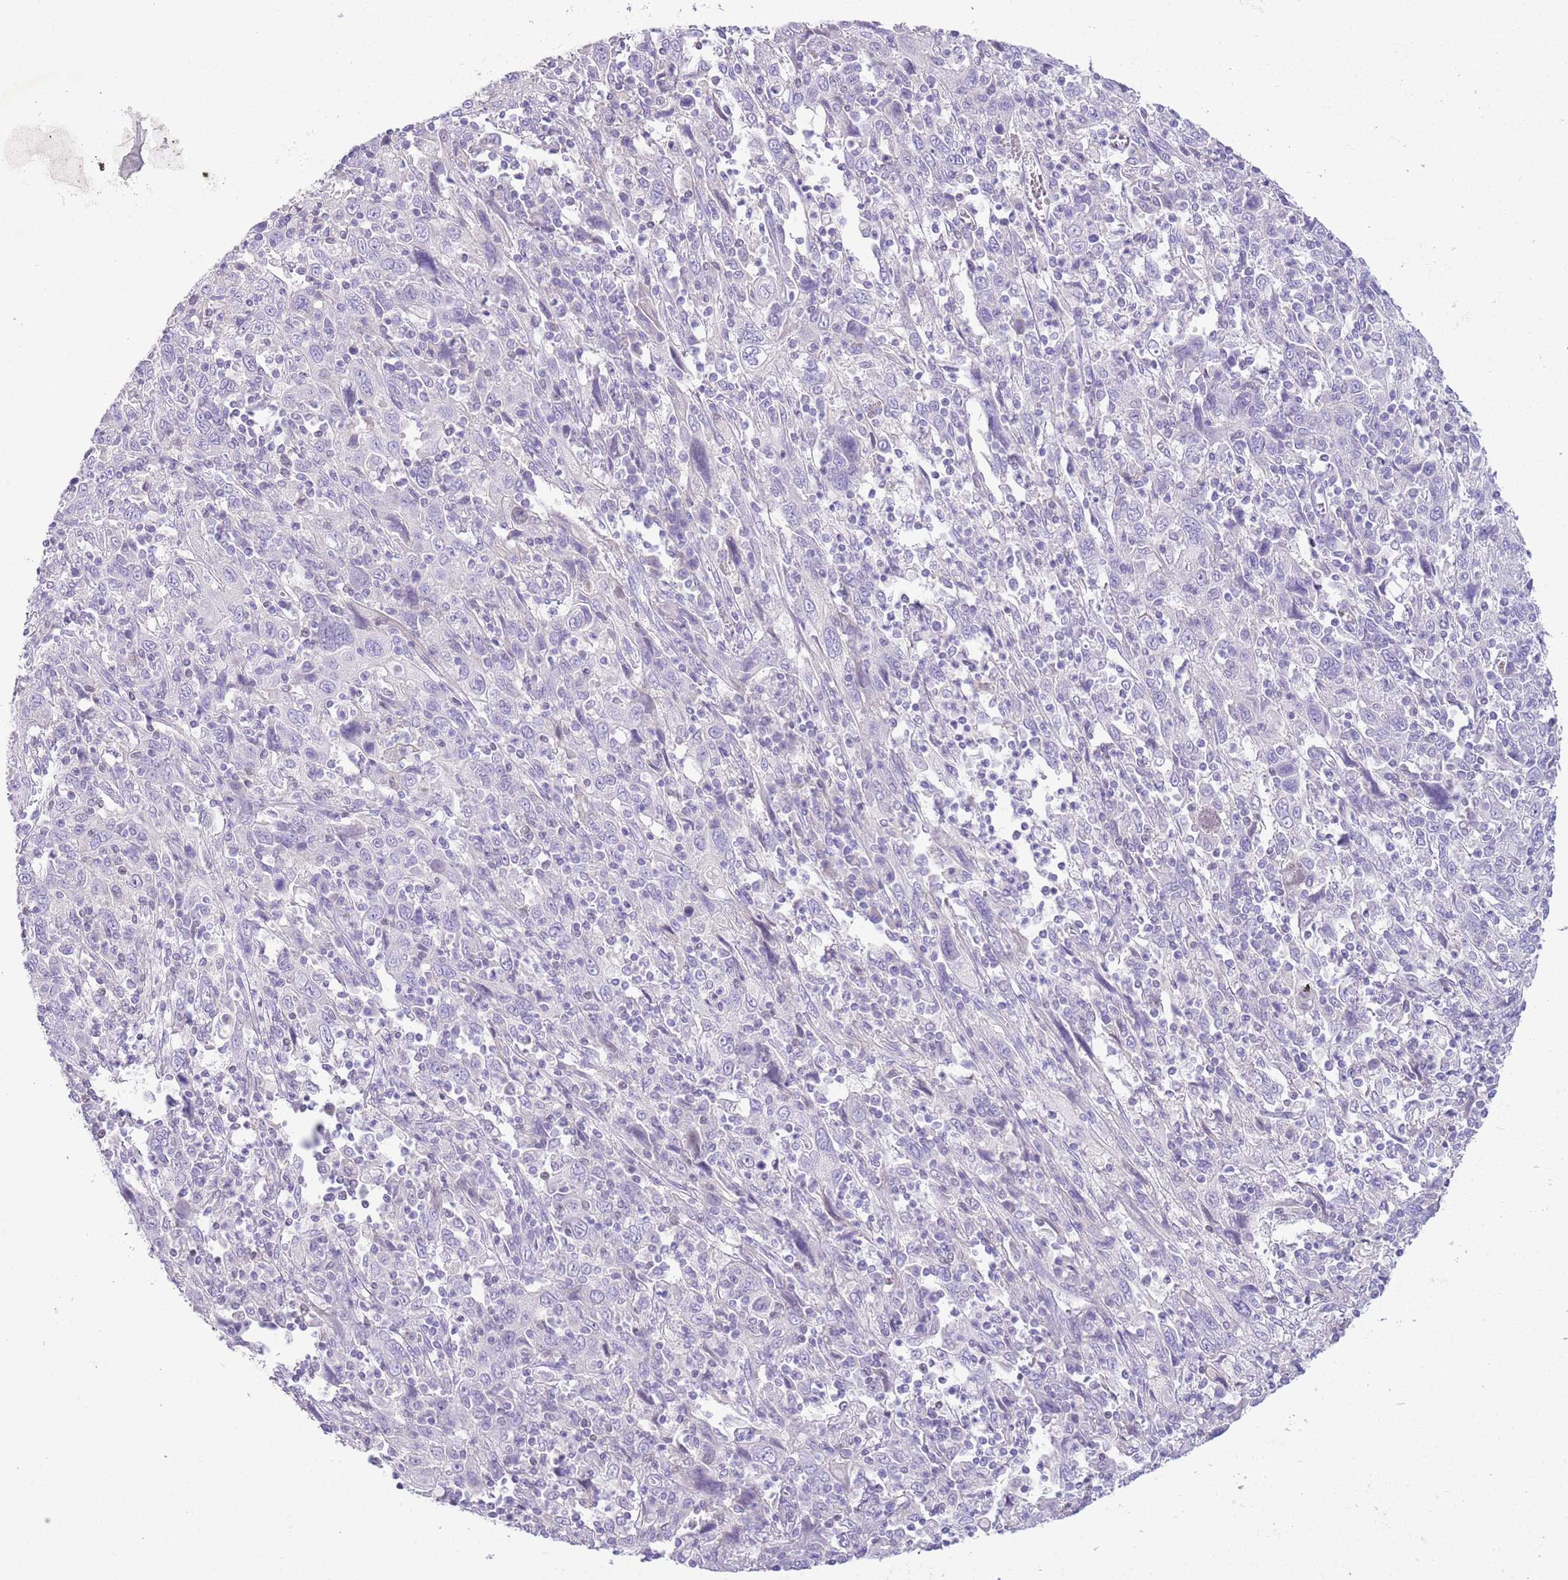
{"staining": {"intensity": "negative", "quantity": "none", "location": "none"}, "tissue": "cervical cancer", "cell_type": "Tumor cells", "image_type": "cancer", "snomed": [{"axis": "morphology", "description": "Squamous cell carcinoma, NOS"}, {"axis": "topography", "description": "Cervix"}], "caption": "Immunohistochemistry histopathology image of neoplastic tissue: cervical cancer (squamous cell carcinoma) stained with DAB (3,3'-diaminobenzidine) reveals no significant protein positivity in tumor cells.", "gene": "TOX2", "patient": {"sex": "female", "age": 46}}